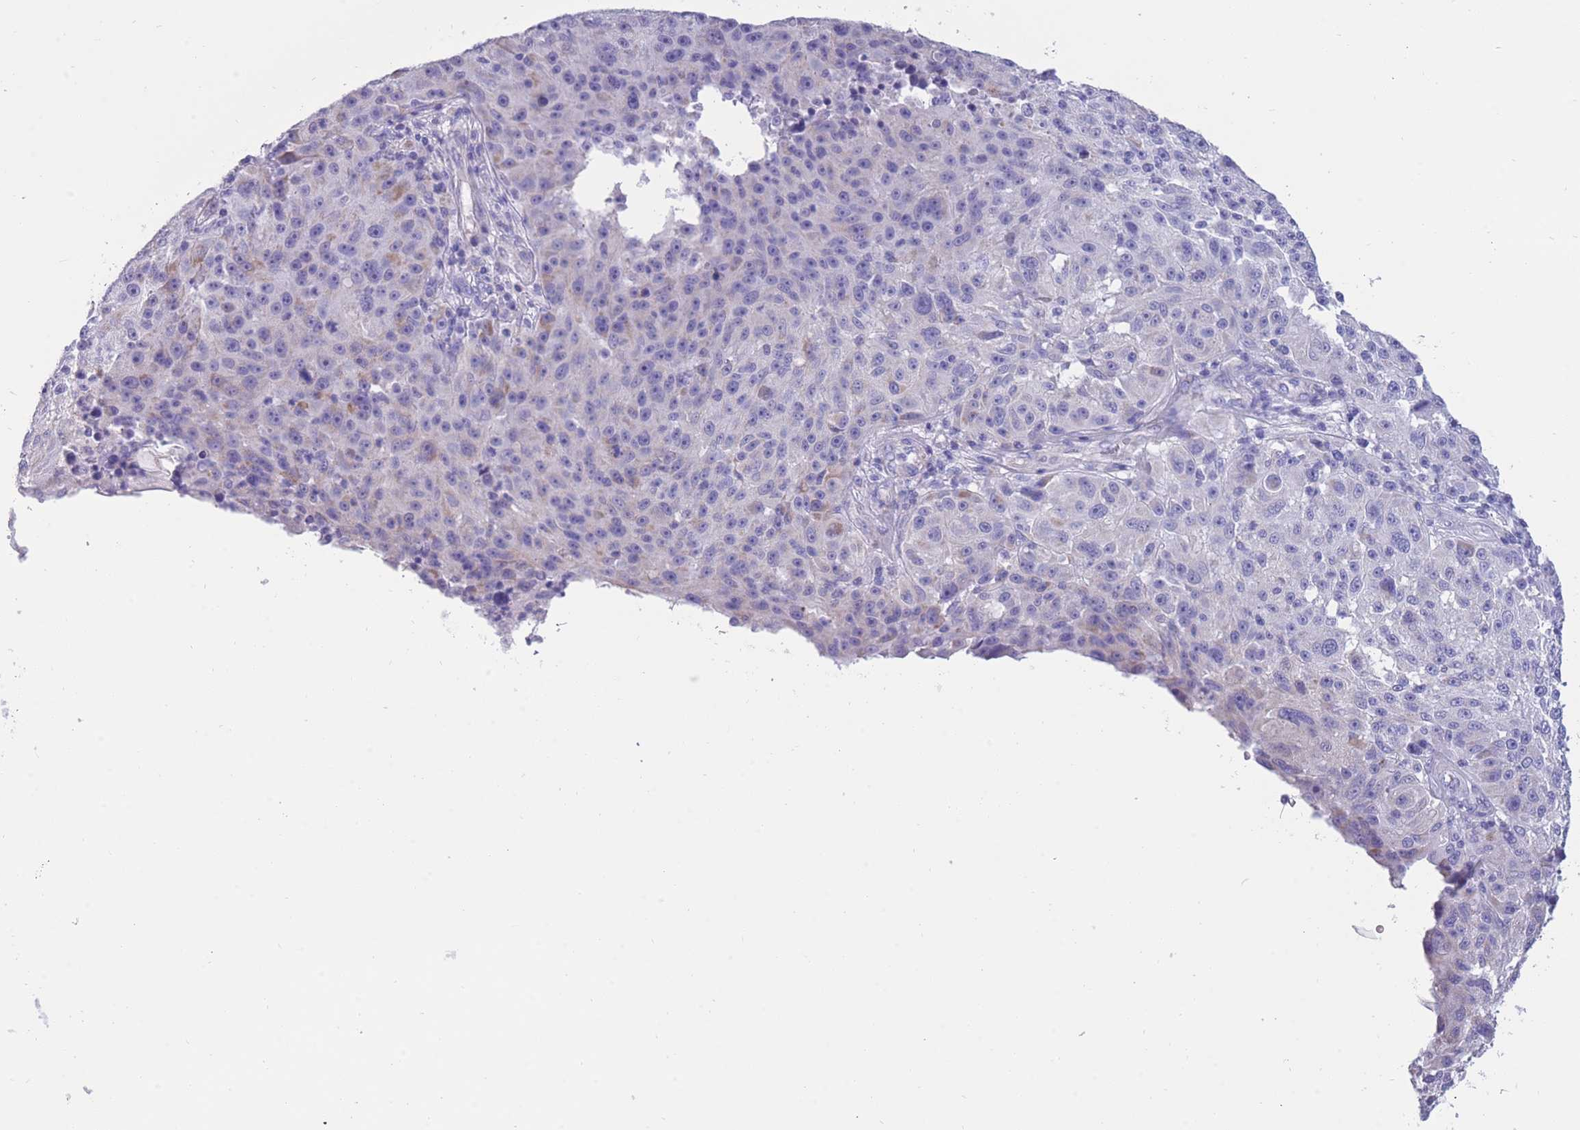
{"staining": {"intensity": "negative", "quantity": "none", "location": "none"}, "tissue": "melanoma", "cell_type": "Tumor cells", "image_type": "cancer", "snomed": [{"axis": "morphology", "description": "Malignant melanoma, NOS"}, {"axis": "topography", "description": "Skin"}], "caption": "Protein analysis of malignant melanoma demonstrates no significant positivity in tumor cells.", "gene": "INTS2", "patient": {"sex": "male", "age": 53}}